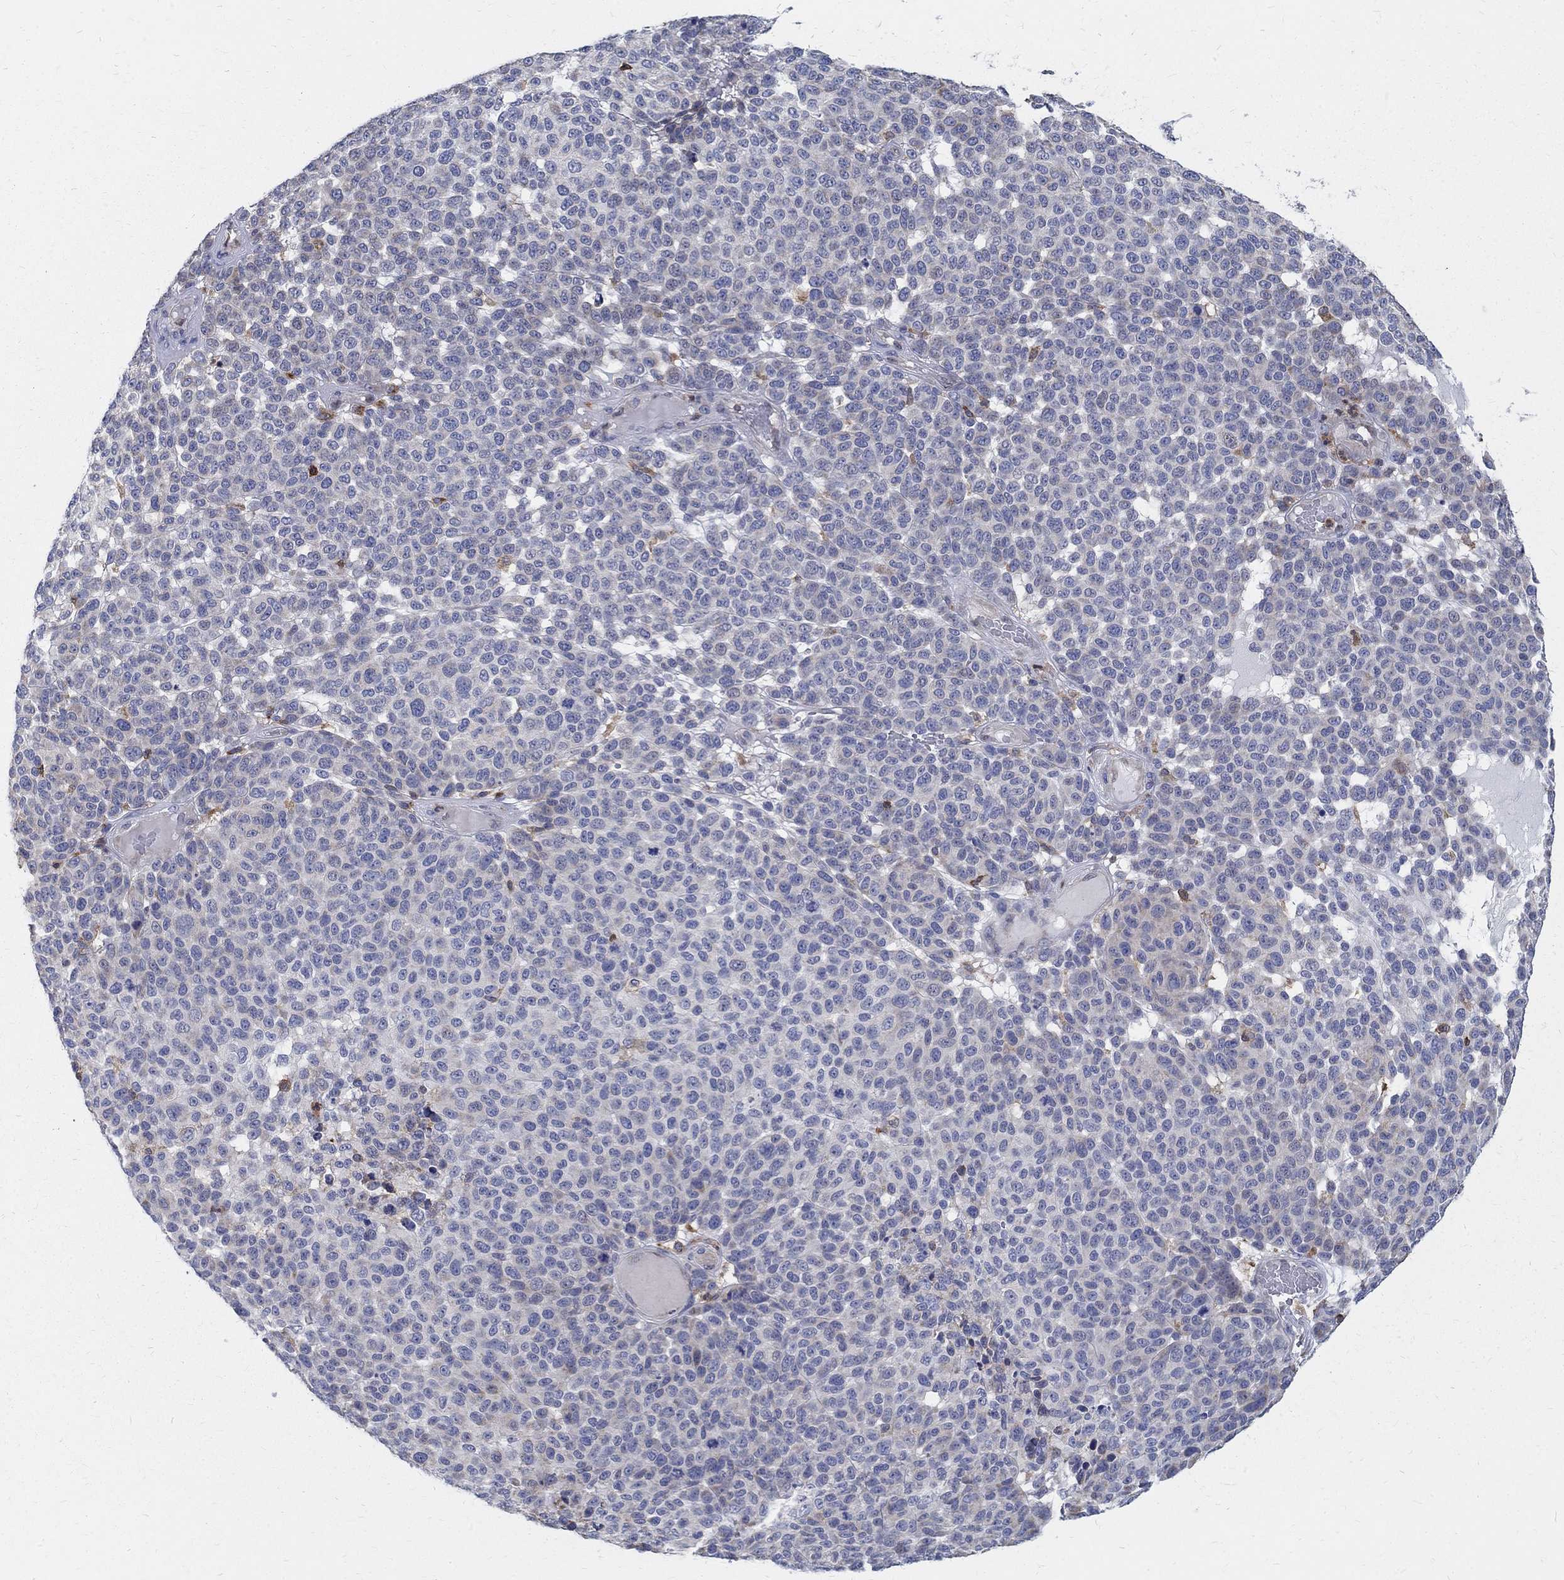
{"staining": {"intensity": "negative", "quantity": "none", "location": "none"}, "tissue": "melanoma", "cell_type": "Tumor cells", "image_type": "cancer", "snomed": [{"axis": "morphology", "description": "Malignant melanoma, NOS"}, {"axis": "topography", "description": "Skin"}], "caption": "DAB immunohistochemical staining of human melanoma shows no significant expression in tumor cells.", "gene": "AGAP2", "patient": {"sex": "female", "age": 95}}